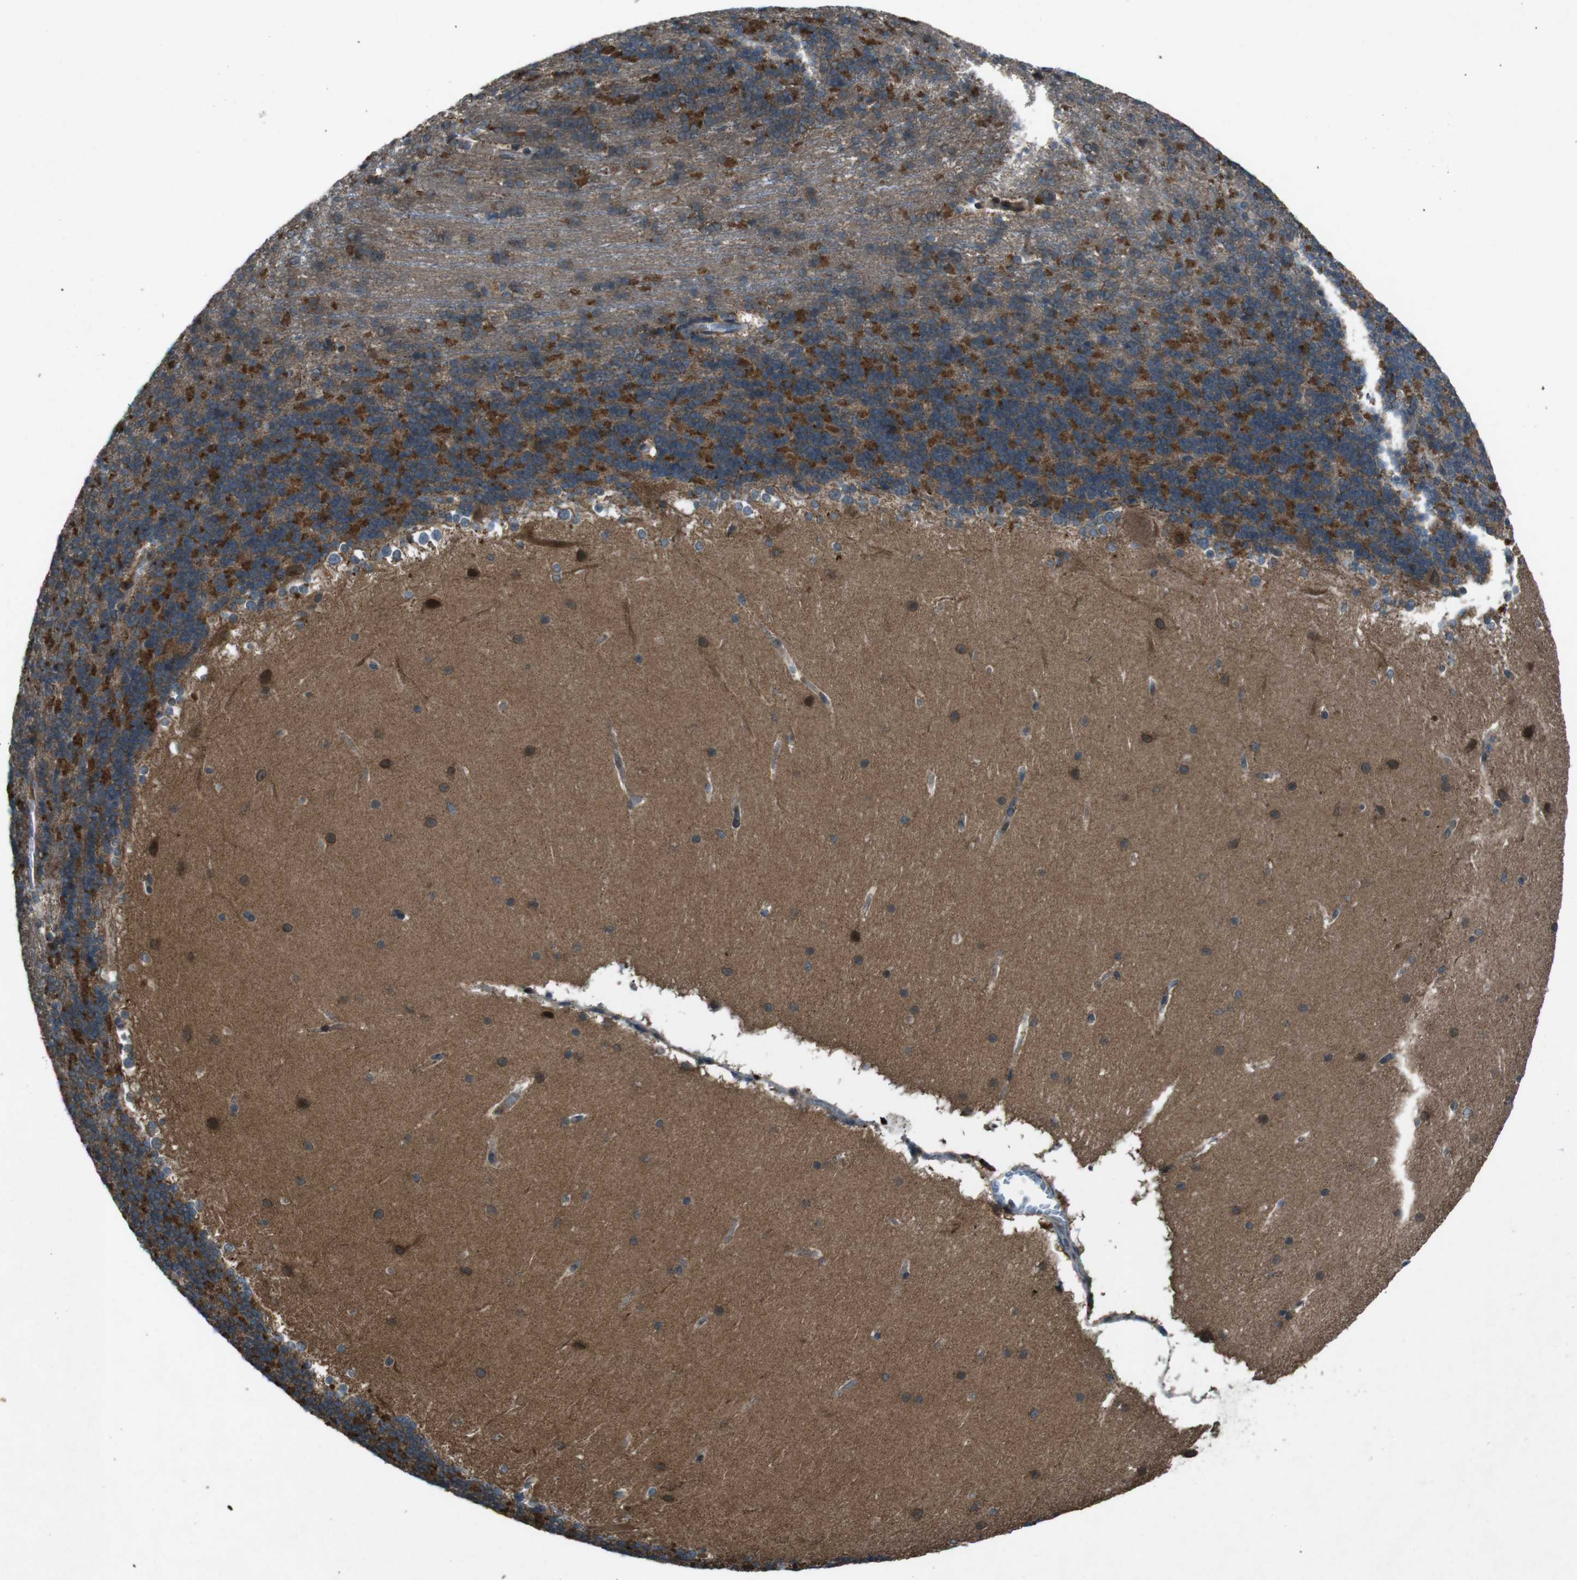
{"staining": {"intensity": "strong", "quantity": "25%-75%", "location": "cytoplasmic/membranous"}, "tissue": "cerebellum", "cell_type": "Cells in granular layer", "image_type": "normal", "snomed": [{"axis": "morphology", "description": "Normal tissue, NOS"}, {"axis": "topography", "description": "Cerebellum"}], "caption": "A histopathology image of cerebellum stained for a protein demonstrates strong cytoplasmic/membranous brown staining in cells in granular layer.", "gene": "SLC27A4", "patient": {"sex": "female", "age": 19}}